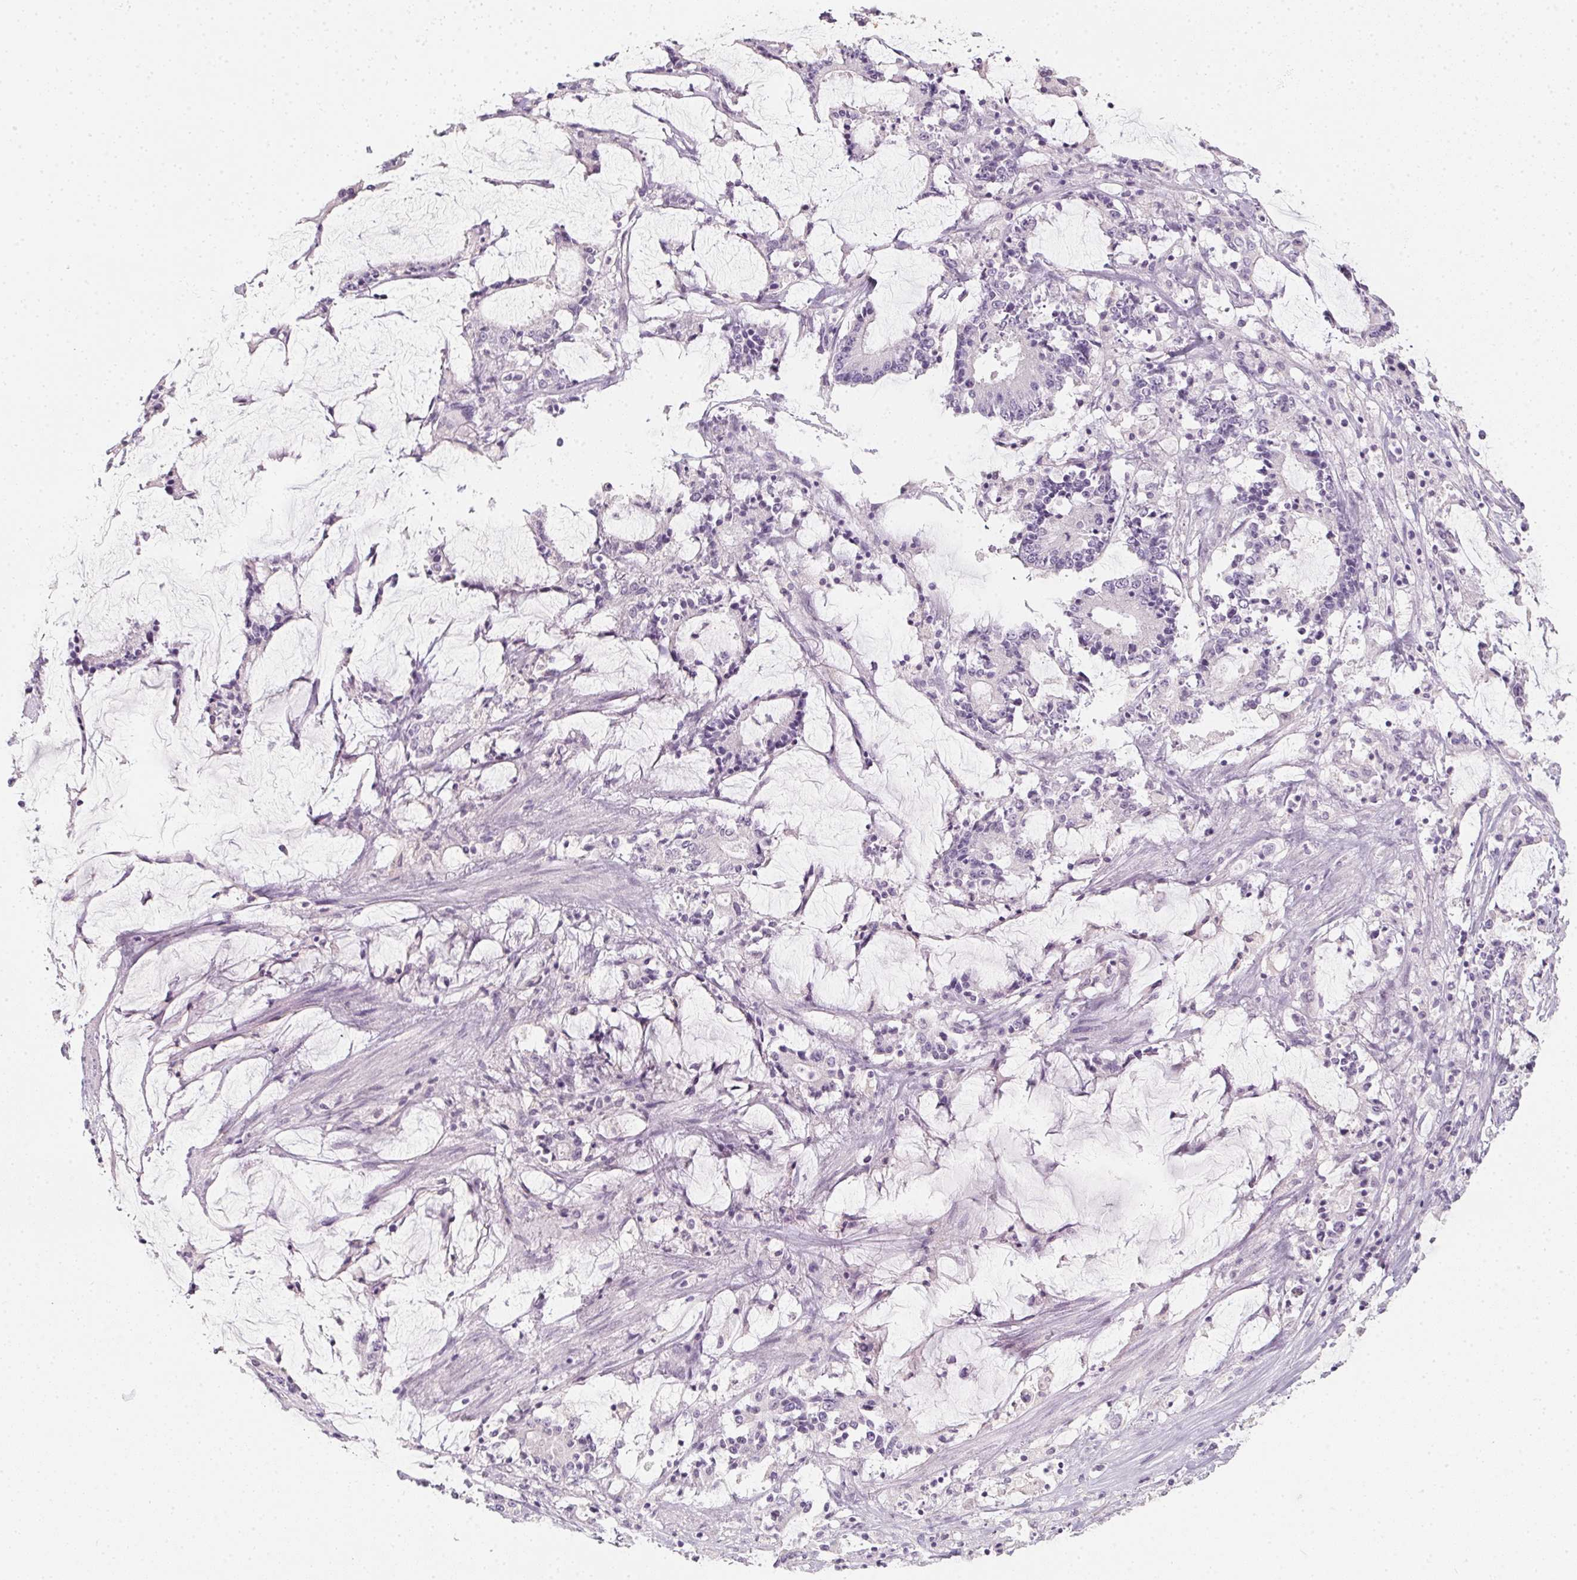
{"staining": {"intensity": "negative", "quantity": "none", "location": "none"}, "tissue": "stomach cancer", "cell_type": "Tumor cells", "image_type": "cancer", "snomed": [{"axis": "morphology", "description": "Adenocarcinoma, NOS"}, {"axis": "topography", "description": "Stomach, upper"}], "caption": "The immunohistochemistry (IHC) micrograph has no significant staining in tumor cells of adenocarcinoma (stomach) tissue. (Brightfield microscopy of DAB (3,3'-diaminobenzidine) IHC at high magnification).", "gene": "TMEM72", "patient": {"sex": "male", "age": 68}}